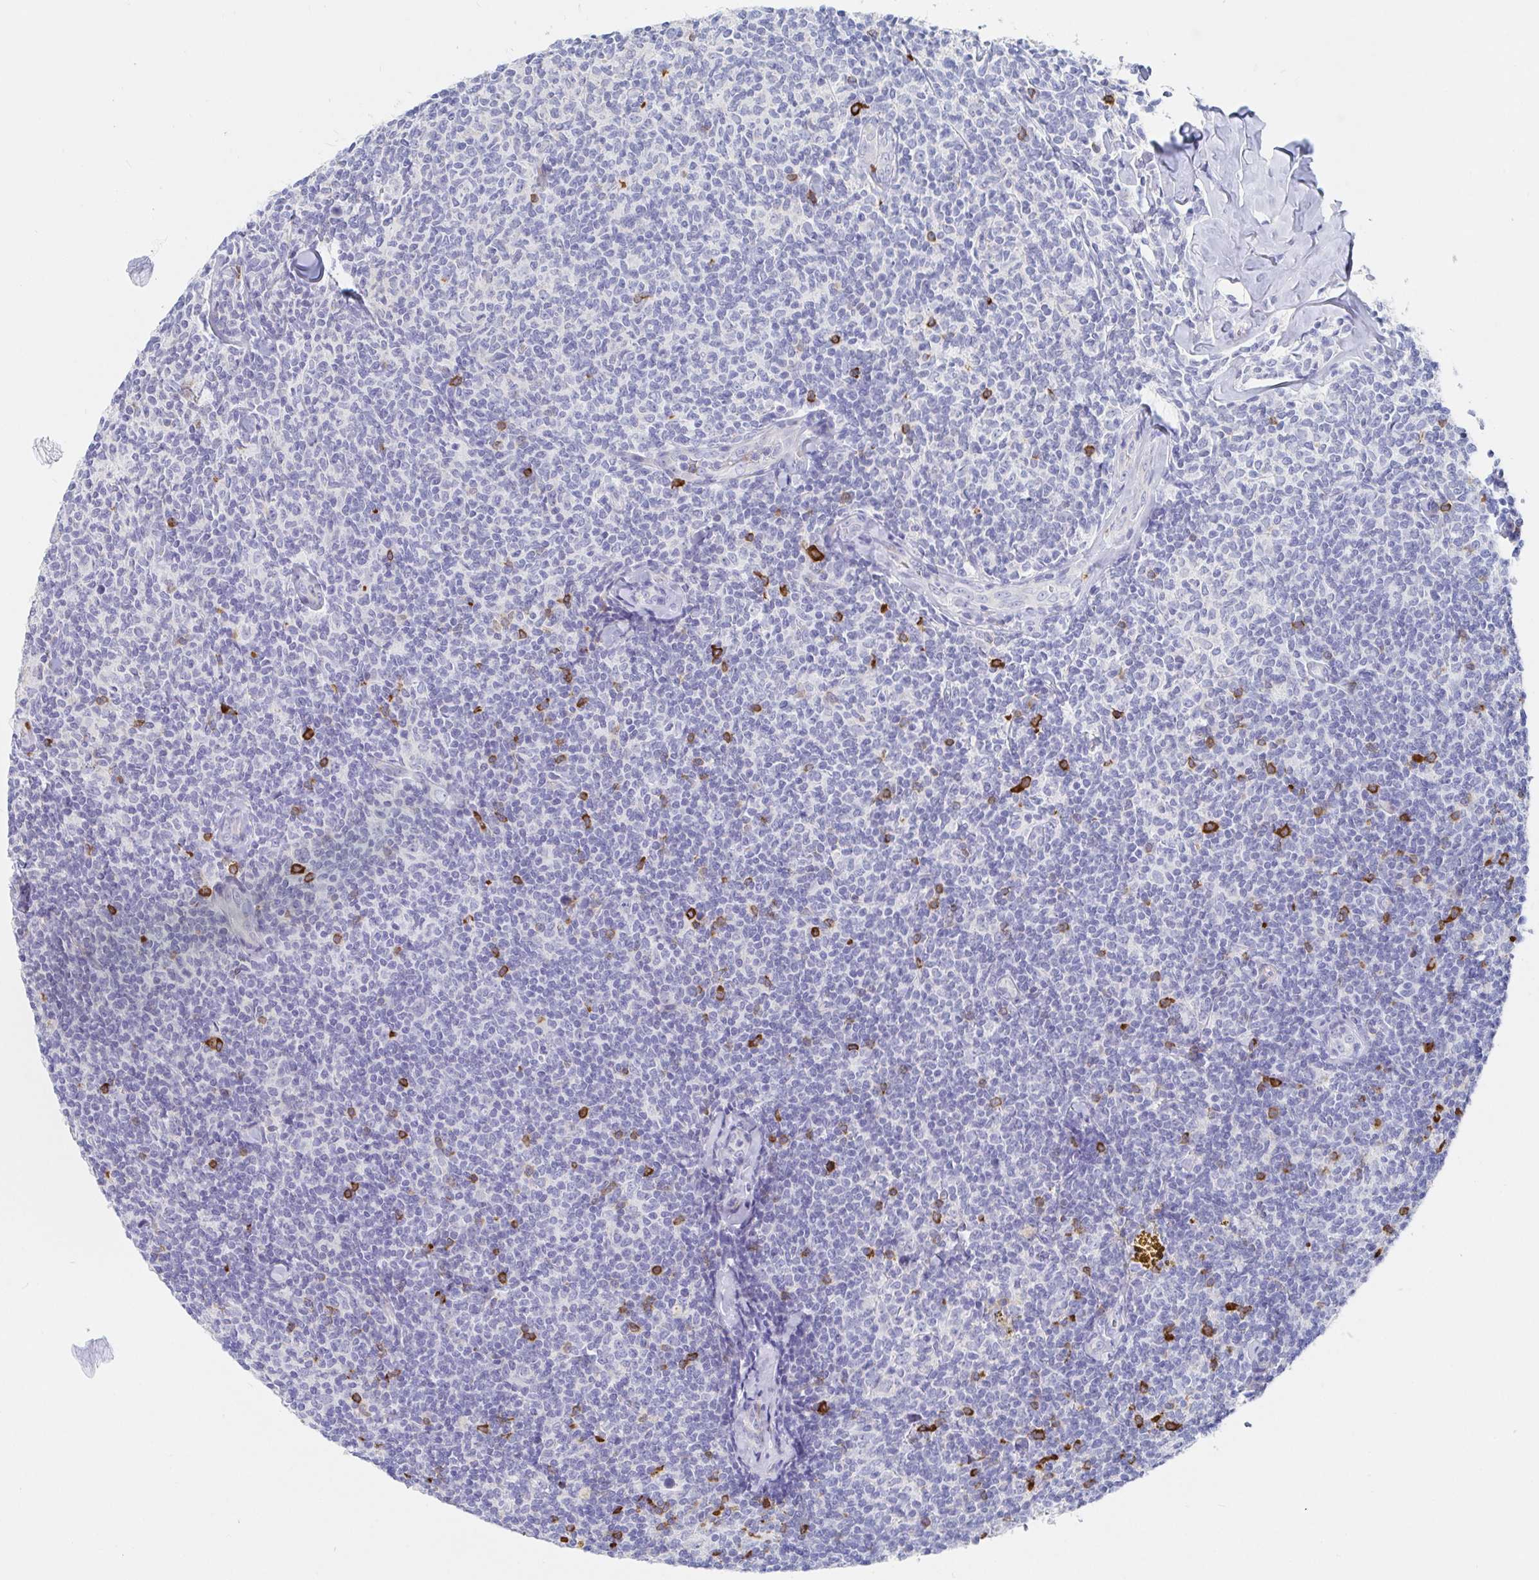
{"staining": {"intensity": "negative", "quantity": "none", "location": "none"}, "tissue": "lymphoma", "cell_type": "Tumor cells", "image_type": "cancer", "snomed": [{"axis": "morphology", "description": "Malignant lymphoma, non-Hodgkin's type, Low grade"}, {"axis": "topography", "description": "Lymph node"}], "caption": "The histopathology image exhibits no staining of tumor cells in low-grade malignant lymphoma, non-Hodgkin's type.", "gene": "PACSIN1", "patient": {"sex": "female", "age": 56}}